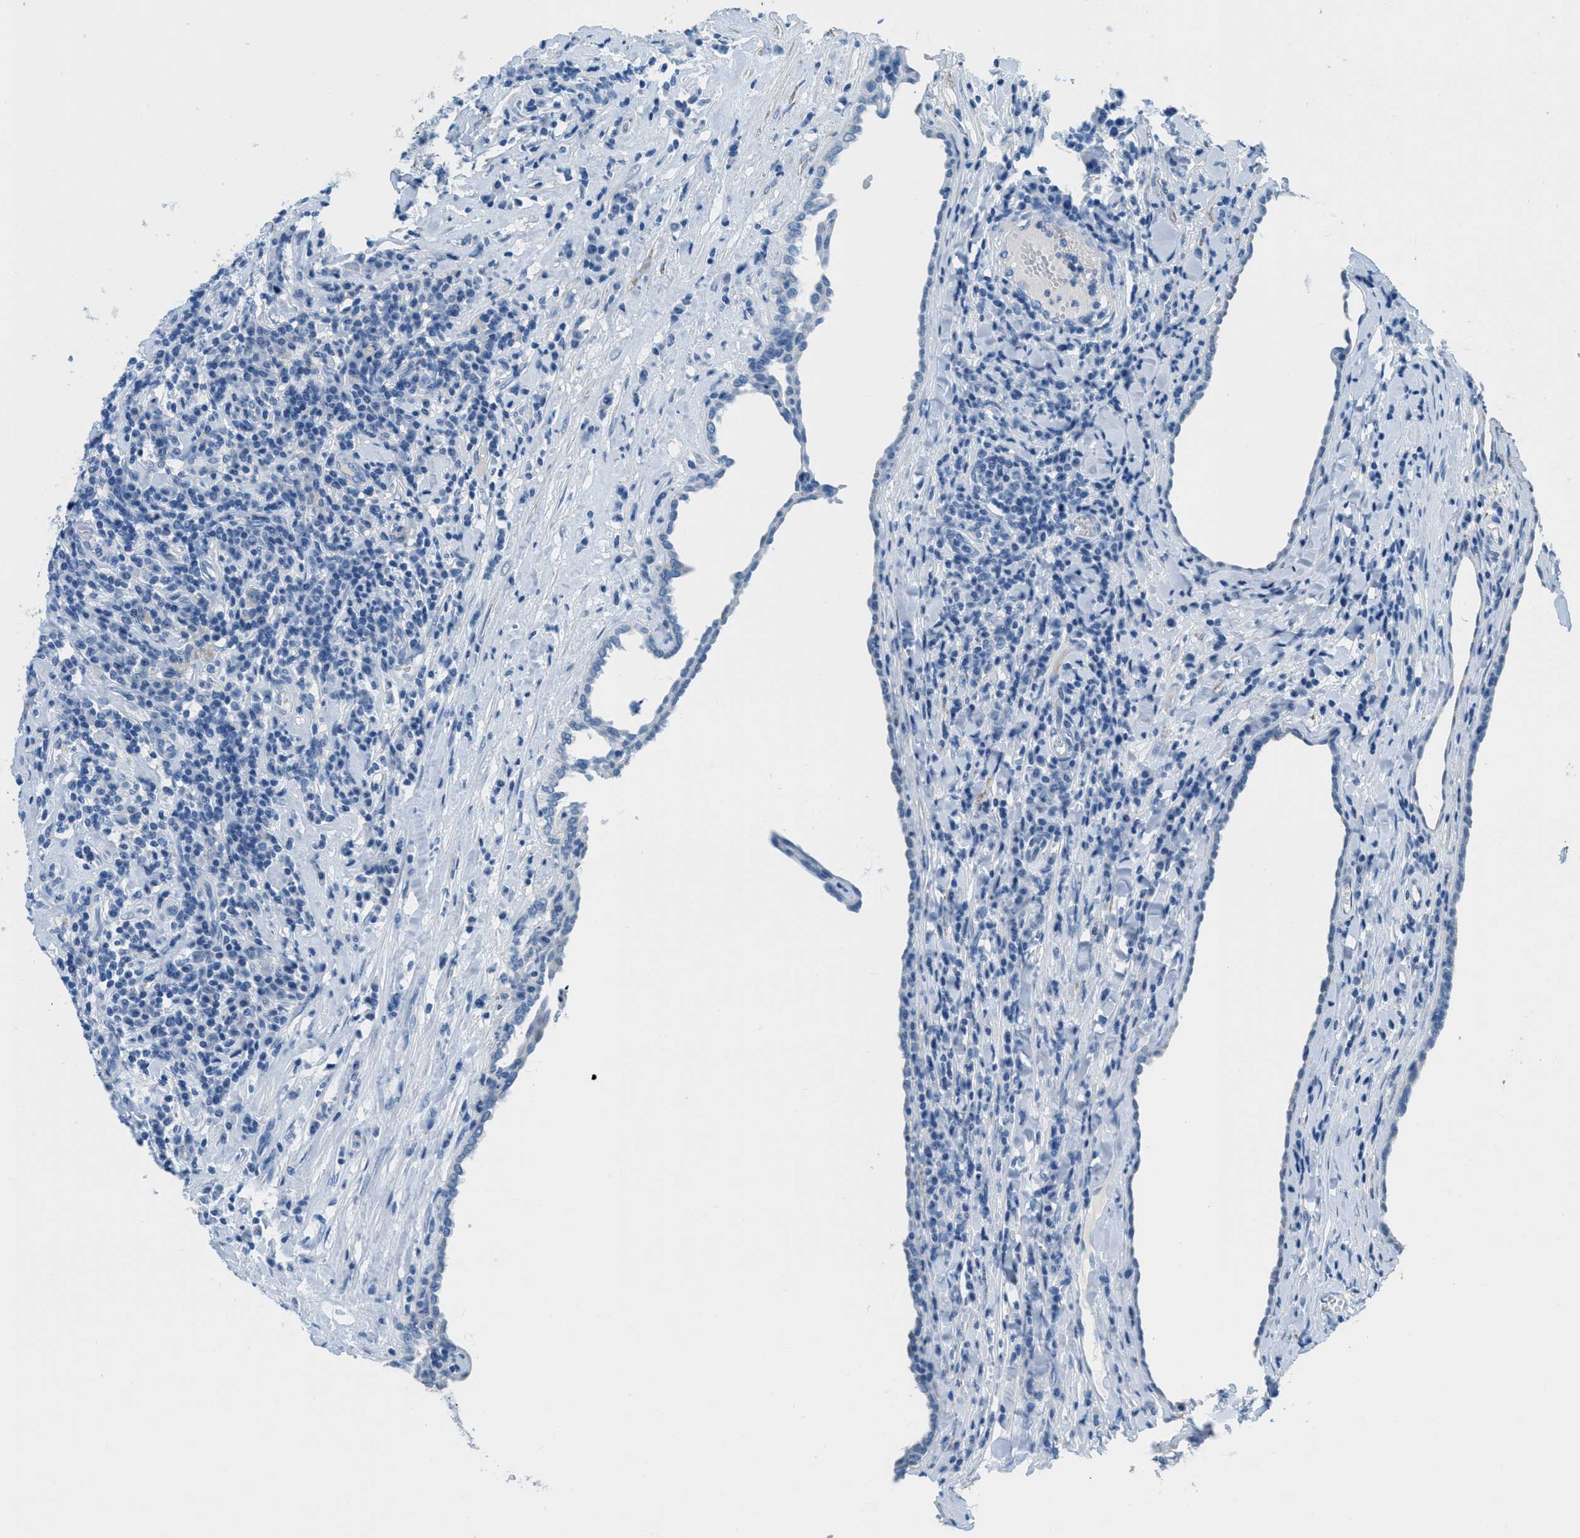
{"staining": {"intensity": "negative", "quantity": "none", "location": "none"}, "tissue": "testis cancer", "cell_type": "Tumor cells", "image_type": "cancer", "snomed": [{"axis": "morphology", "description": "Normal tissue, NOS"}, {"axis": "morphology", "description": "Seminoma, NOS"}, {"axis": "topography", "description": "Testis"}], "caption": "Immunohistochemical staining of testis seminoma shows no significant positivity in tumor cells.", "gene": "MGARP", "patient": {"sex": "male", "age": 43}}